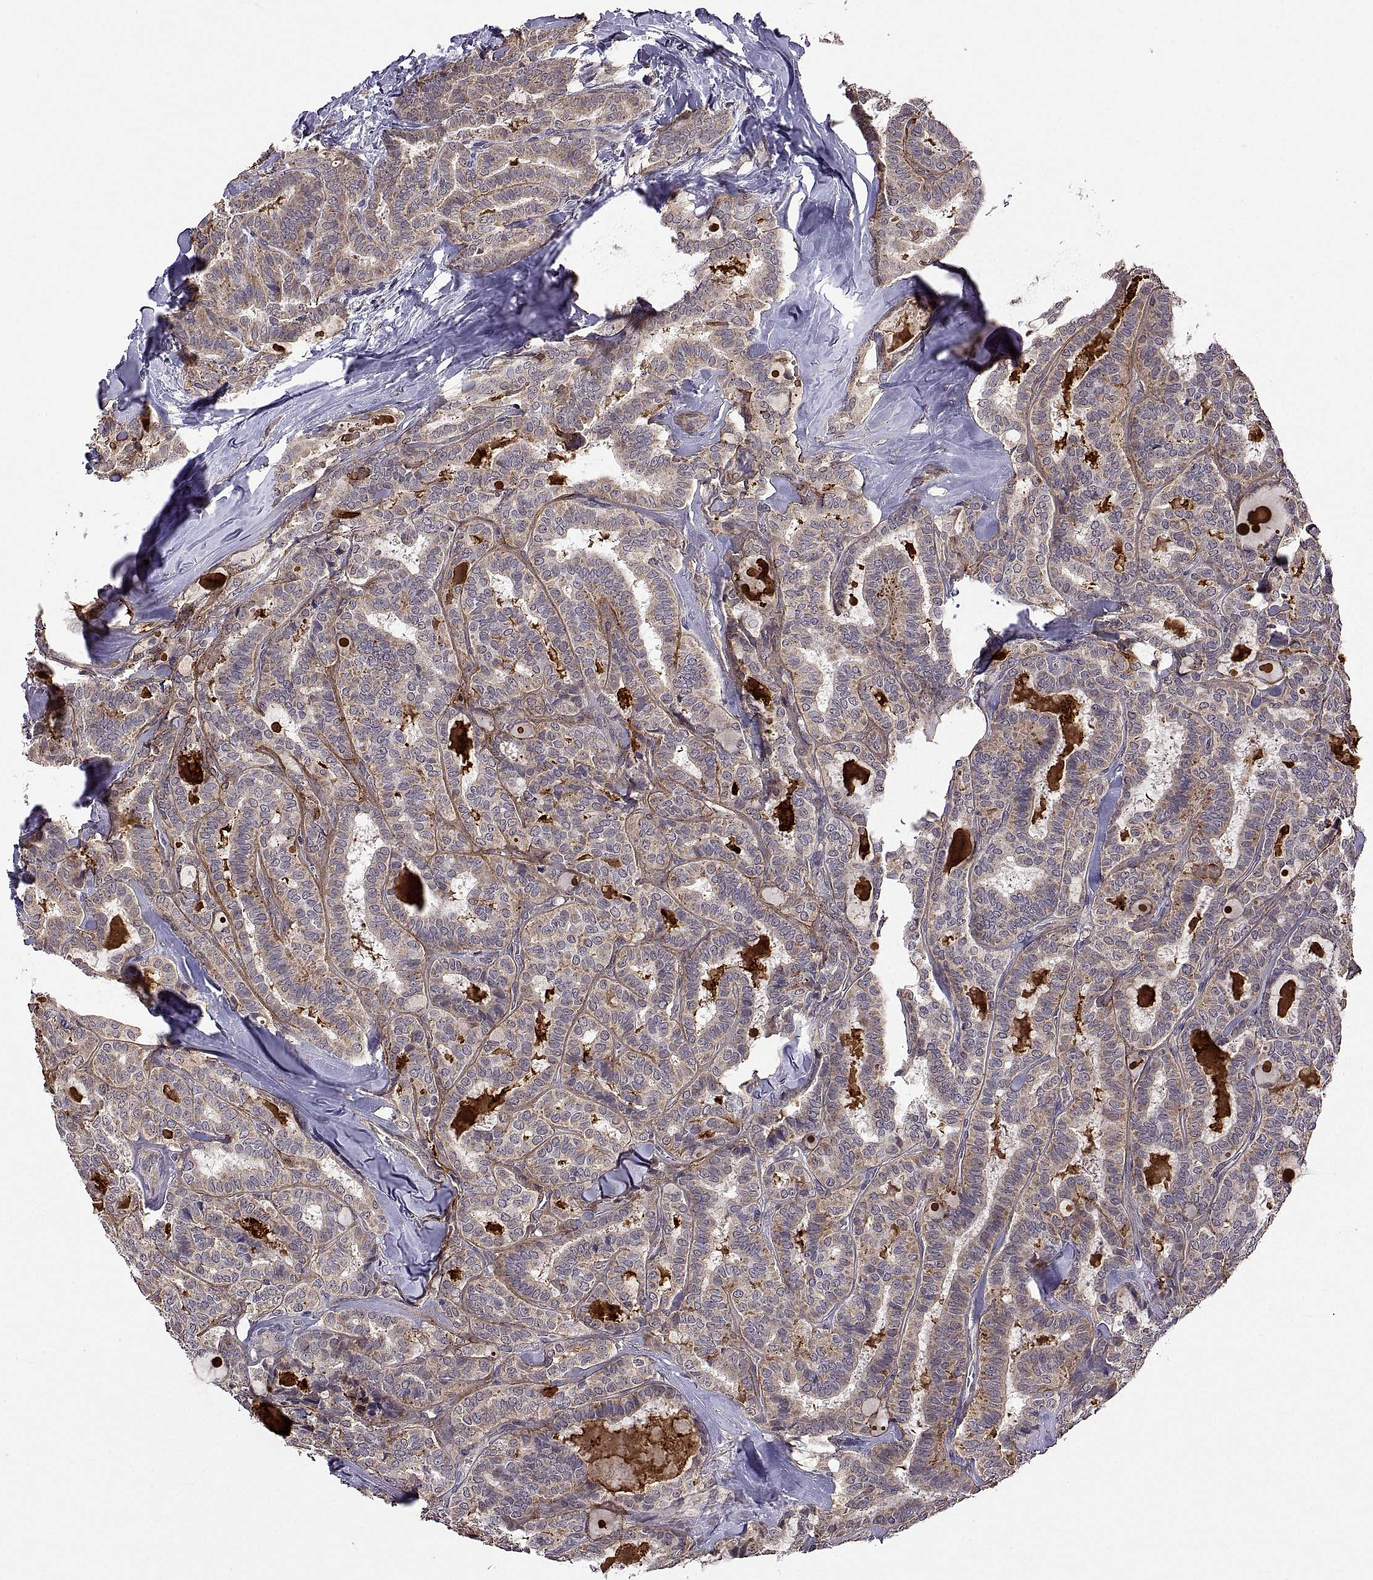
{"staining": {"intensity": "weak", "quantity": ">75%", "location": "cytoplasmic/membranous"}, "tissue": "thyroid cancer", "cell_type": "Tumor cells", "image_type": "cancer", "snomed": [{"axis": "morphology", "description": "Papillary adenocarcinoma, NOS"}, {"axis": "topography", "description": "Thyroid gland"}], "caption": "Immunohistochemical staining of papillary adenocarcinoma (thyroid) reveals weak cytoplasmic/membranous protein staining in approximately >75% of tumor cells.", "gene": "LAMA1", "patient": {"sex": "female", "age": 39}}